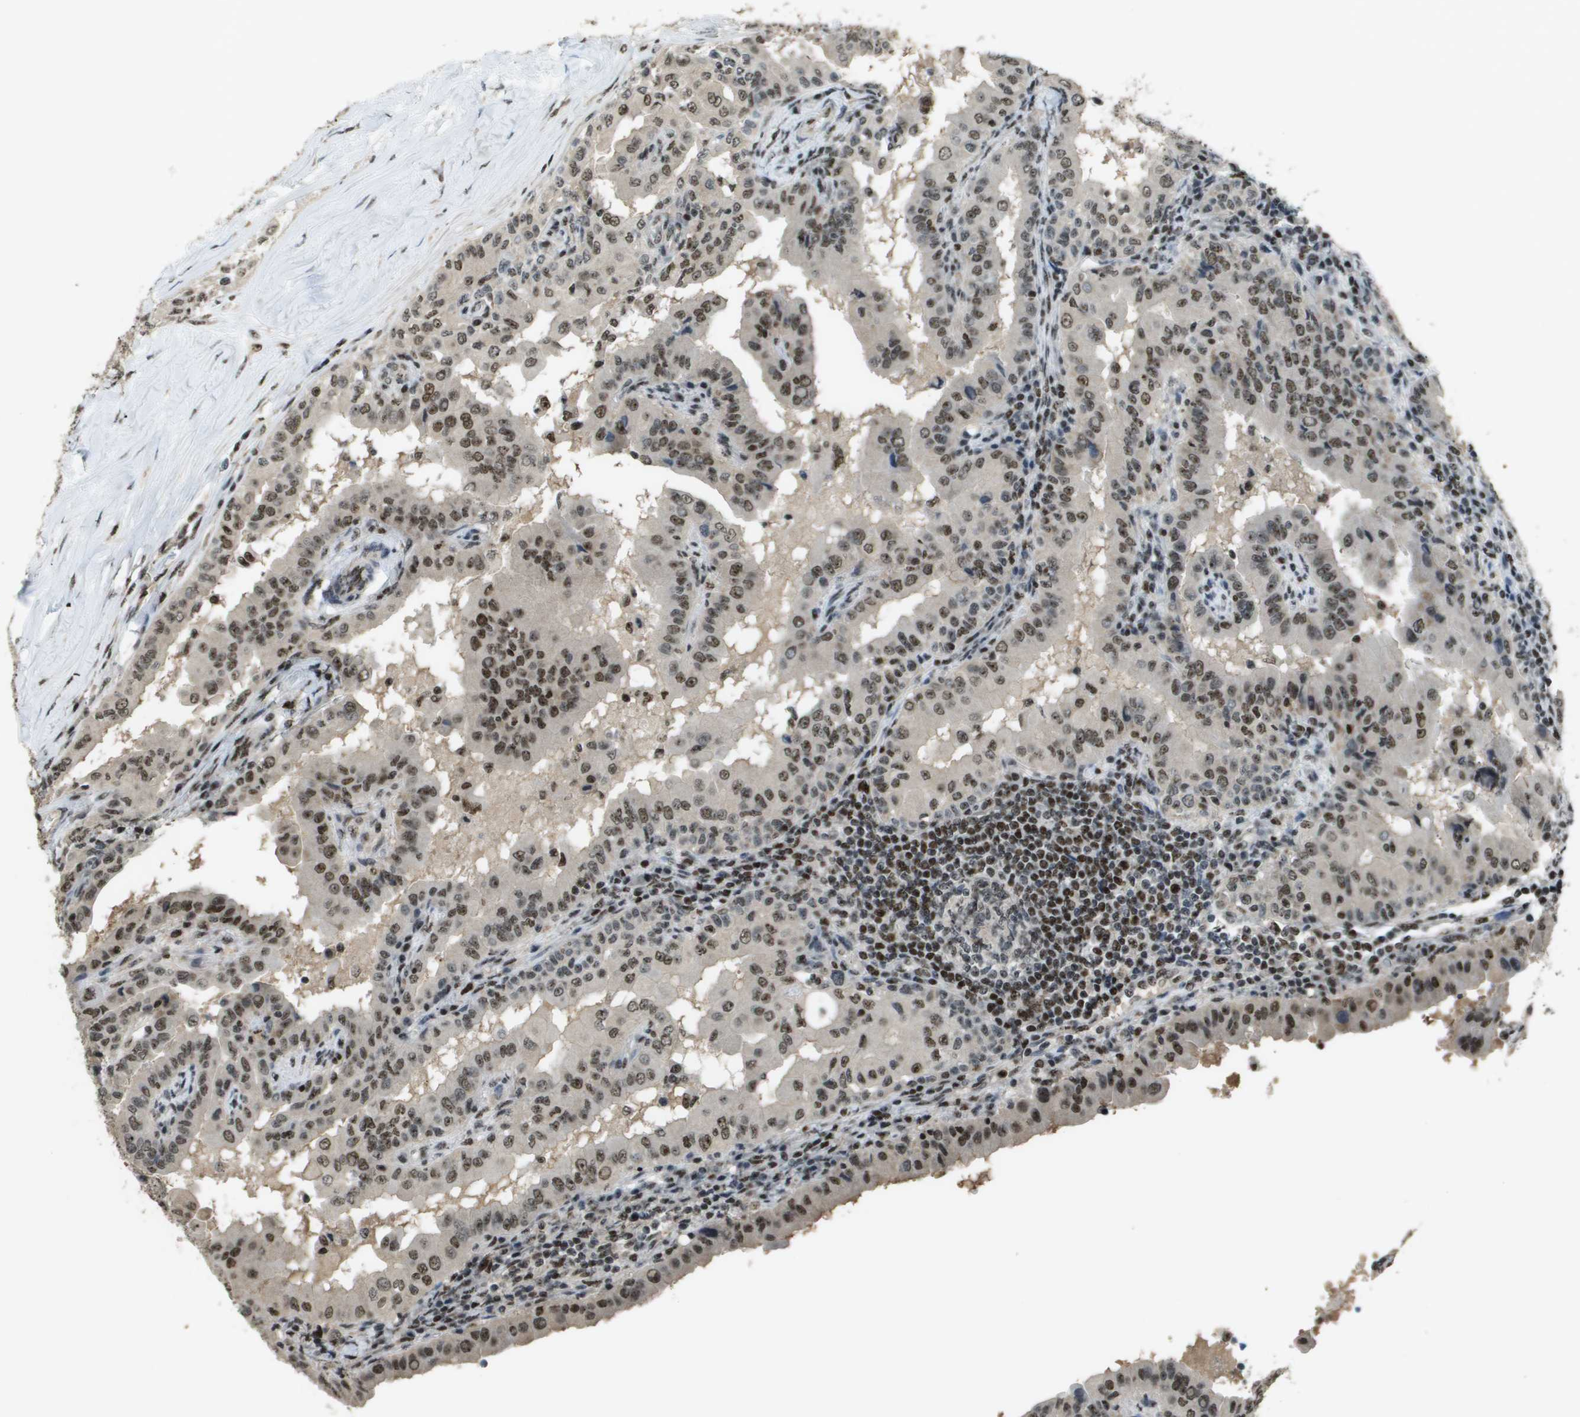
{"staining": {"intensity": "moderate", "quantity": ">75%", "location": "nuclear"}, "tissue": "thyroid cancer", "cell_type": "Tumor cells", "image_type": "cancer", "snomed": [{"axis": "morphology", "description": "Papillary adenocarcinoma, NOS"}, {"axis": "topography", "description": "Thyroid gland"}], "caption": "Immunohistochemistry (IHC) photomicrograph of thyroid papillary adenocarcinoma stained for a protein (brown), which demonstrates medium levels of moderate nuclear staining in approximately >75% of tumor cells.", "gene": "SP100", "patient": {"sex": "male", "age": 33}}